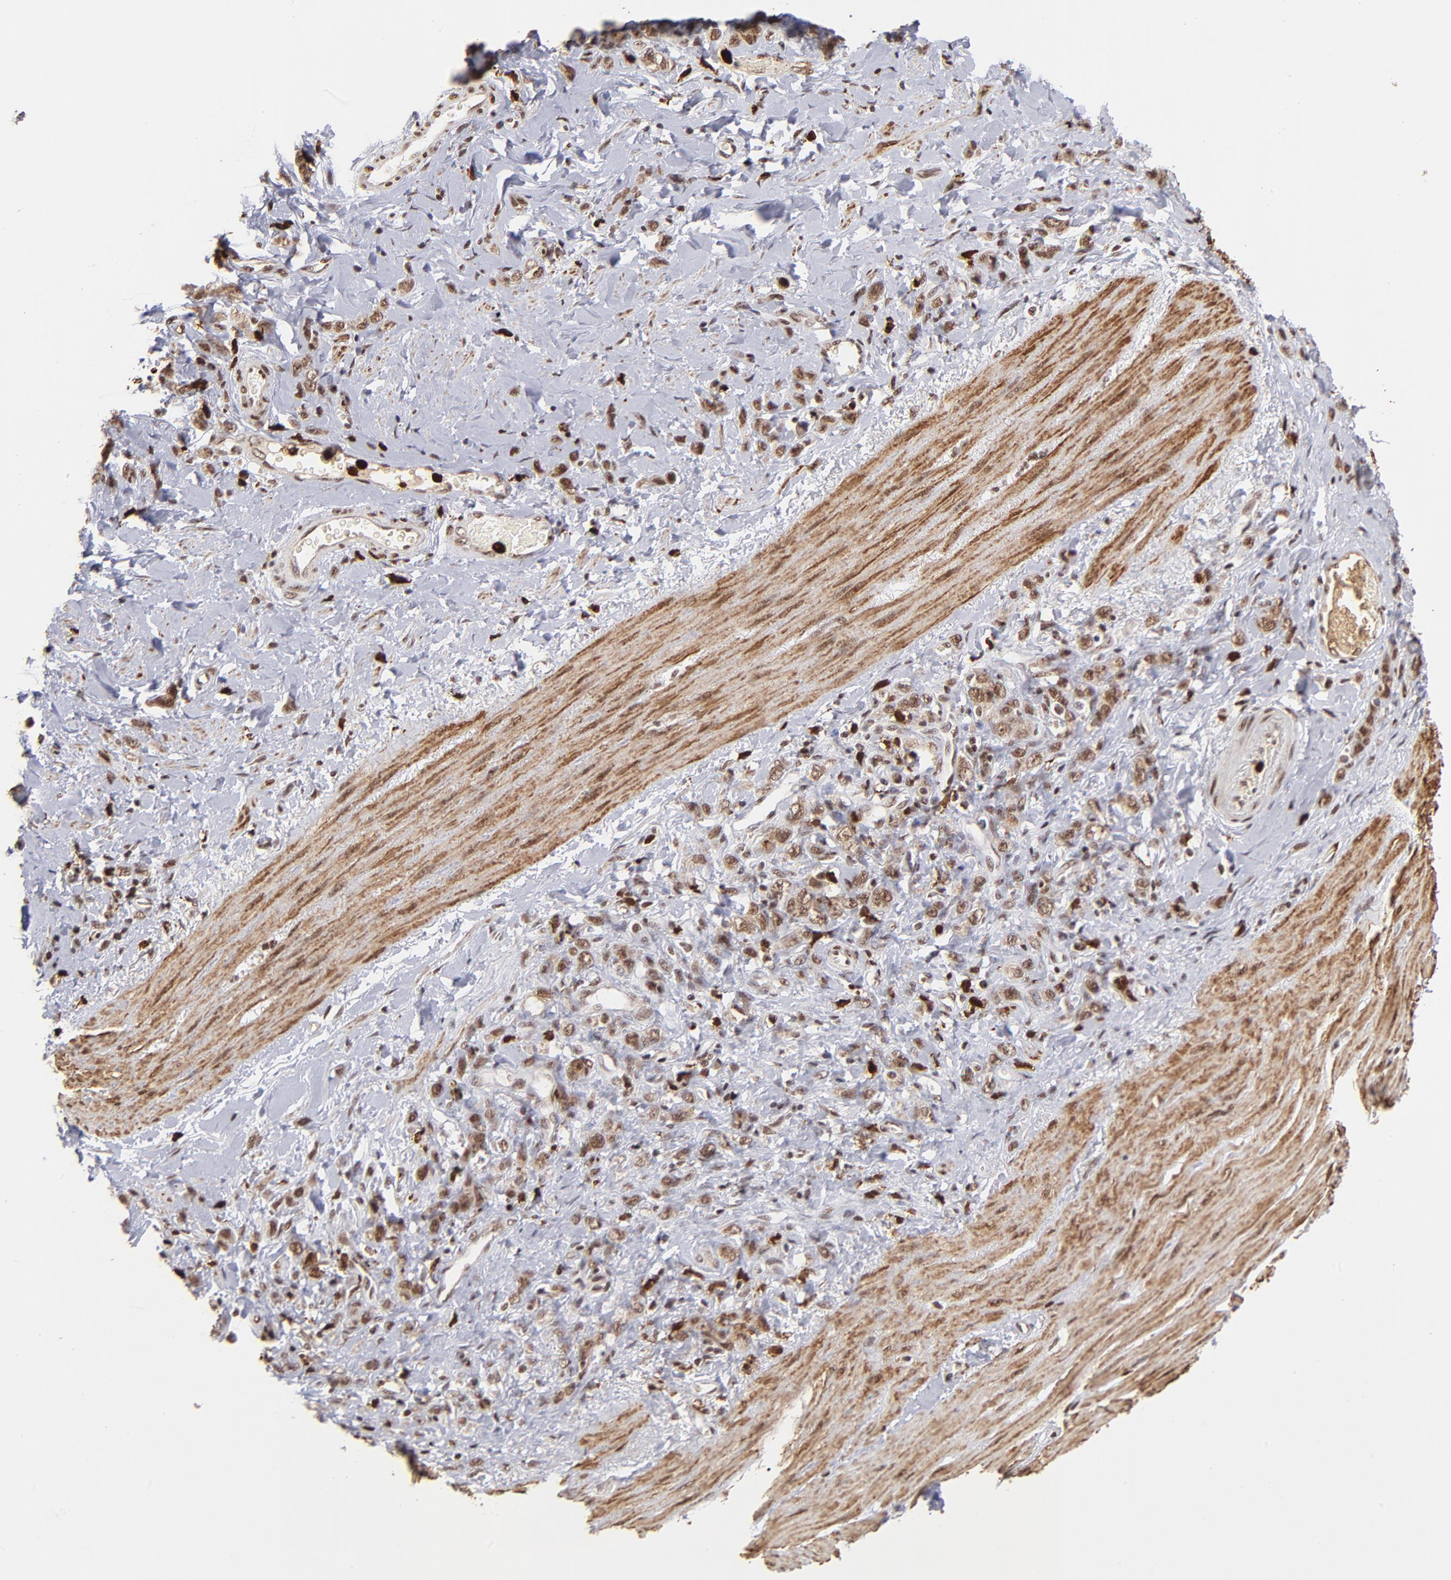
{"staining": {"intensity": "moderate", "quantity": ">75%", "location": "cytoplasmic/membranous,nuclear"}, "tissue": "stomach cancer", "cell_type": "Tumor cells", "image_type": "cancer", "snomed": [{"axis": "morphology", "description": "Normal tissue, NOS"}, {"axis": "morphology", "description": "Adenocarcinoma, NOS"}, {"axis": "topography", "description": "Stomach"}], "caption": "Immunohistochemical staining of human stomach cancer exhibits medium levels of moderate cytoplasmic/membranous and nuclear protein staining in approximately >75% of tumor cells. (DAB IHC with brightfield microscopy, high magnification).", "gene": "ZFX", "patient": {"sex": "male", "age": 82}}